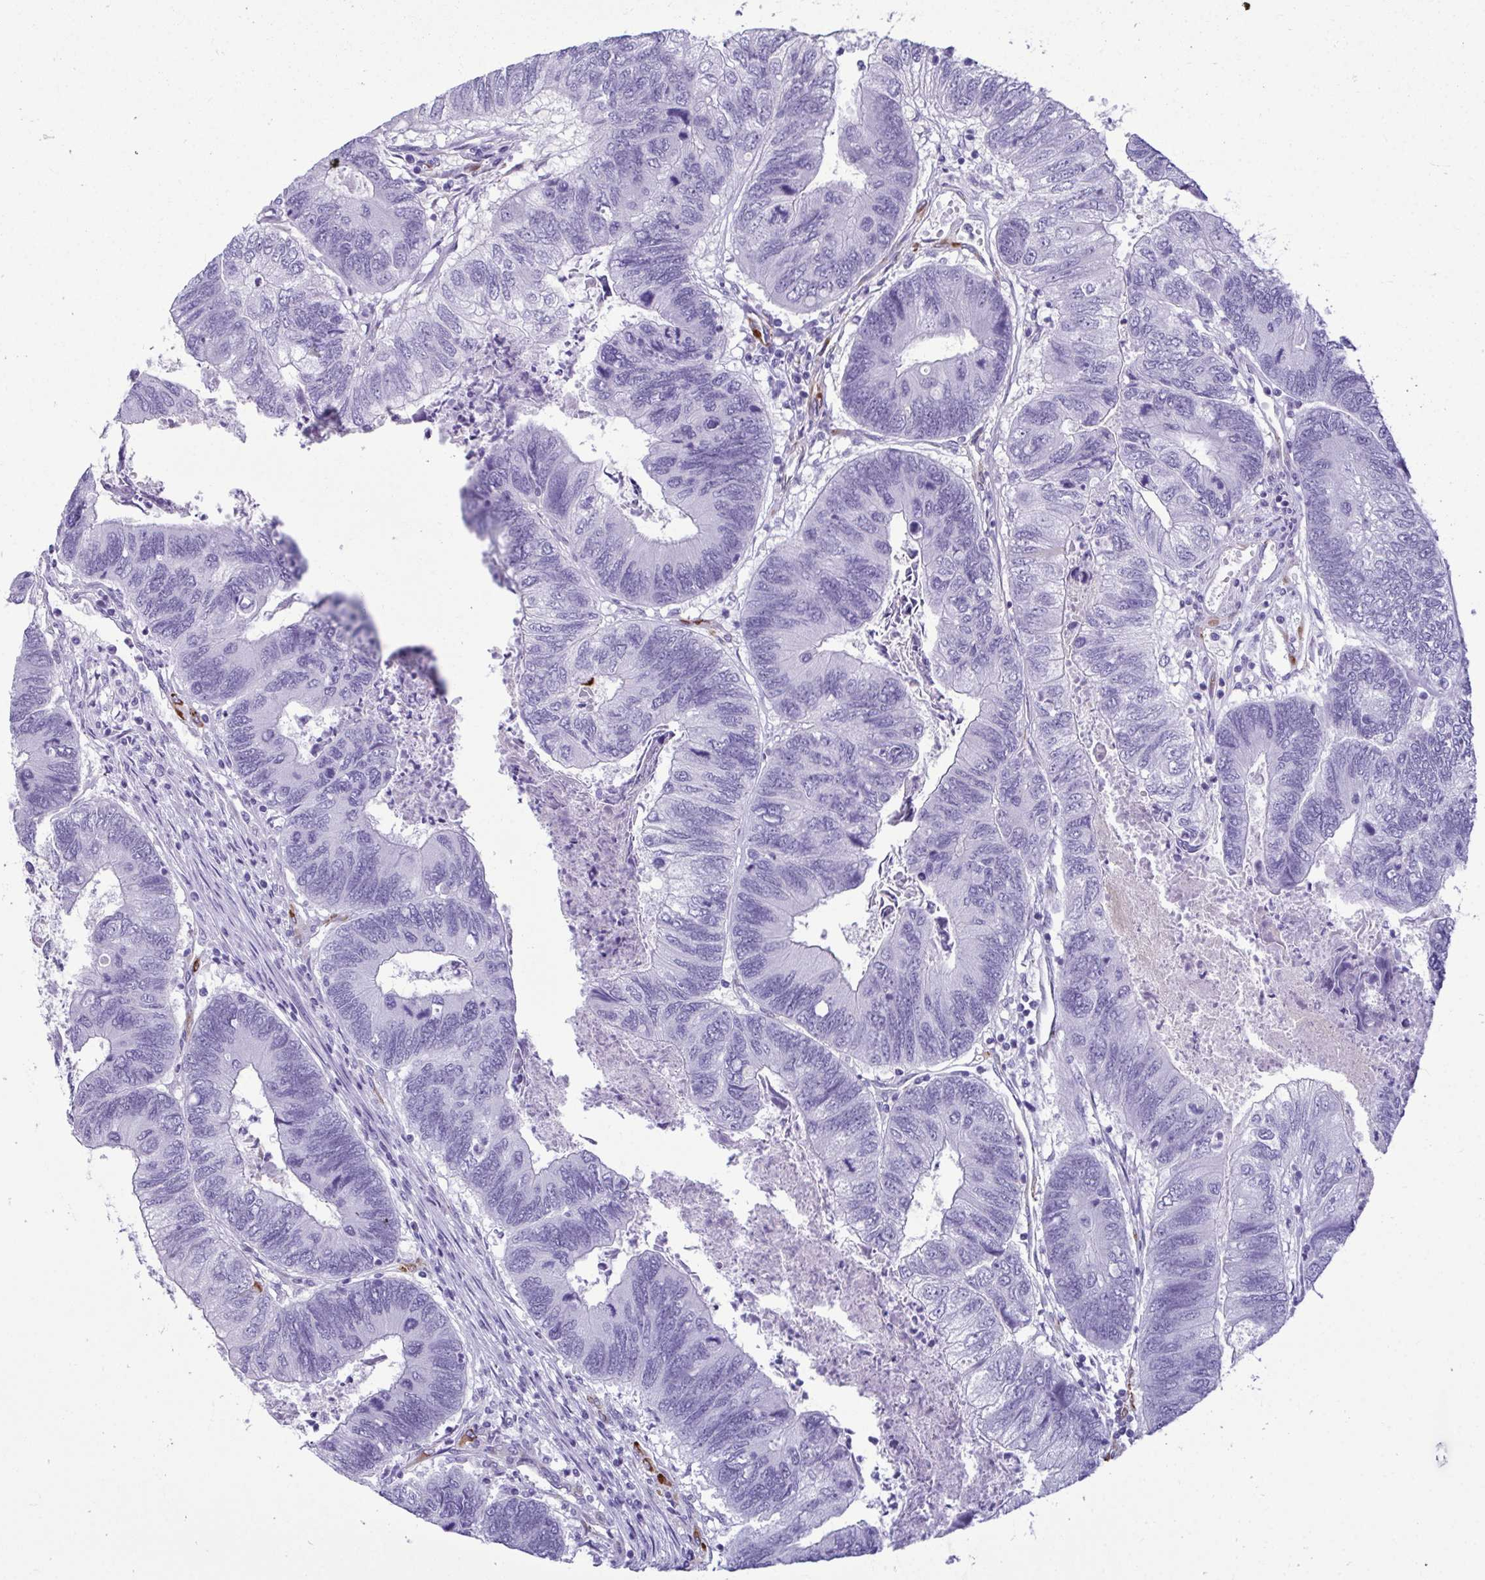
{"staining": {"intensity": "negative", "quantity": "none", "location": "none"}, "tissue": "colorectal cancer", "cell_type": "Tumor cells", "image_type": "cancer", "snomed": [{"axis": "morphology", "description": "Adenocarcinoma, NOS"}, {"axis": "topography", "description": "Colon"}], "caption": "Immunohistochemical staining of colorectal cancer demonstrates no significant expression in tumor cells. (DAB IHC visualized using brightfield microscopy, high magnification).", "gene": "SERPINI1", "patient": {"sex": "female", "age": 67}}